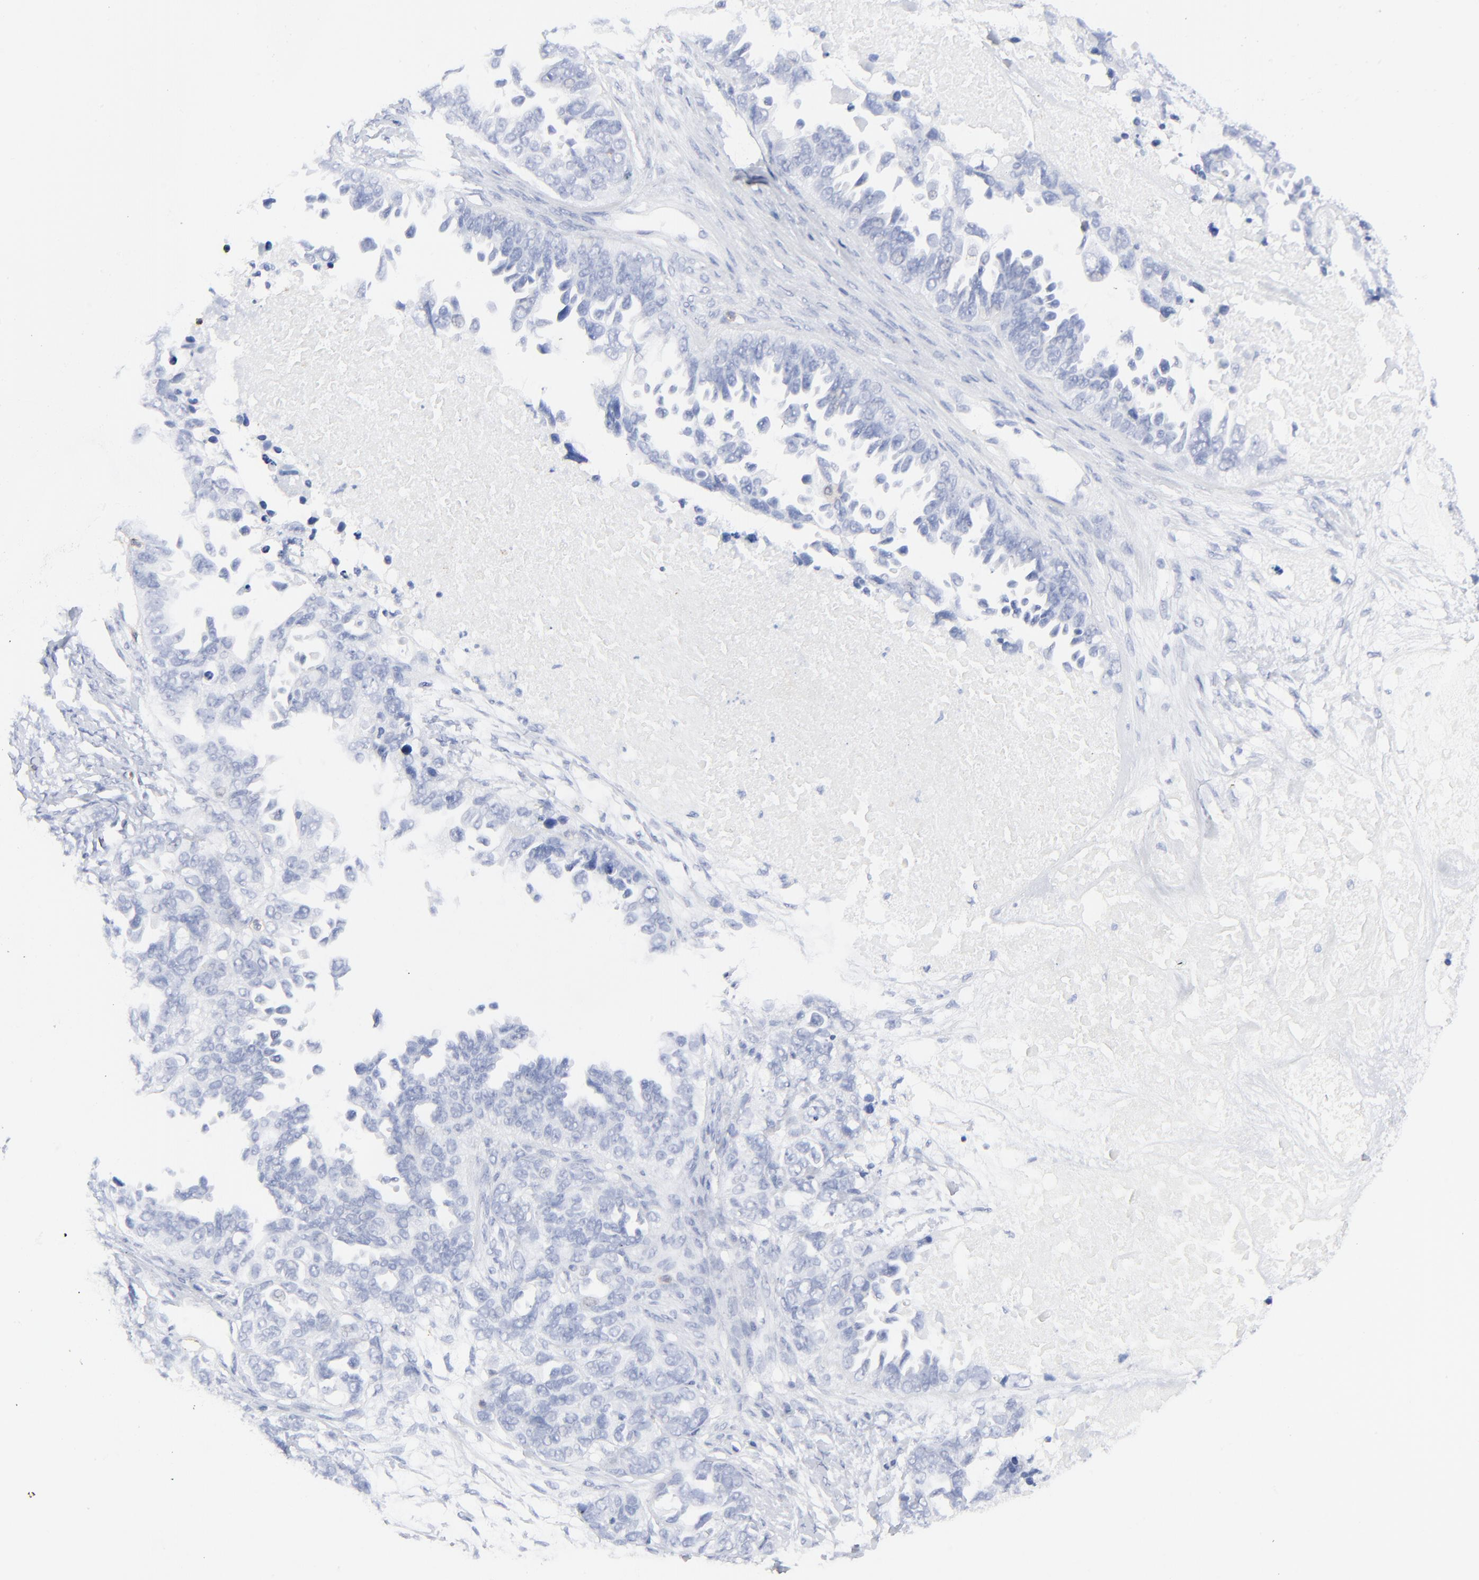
{"staining": {"intensity": "negative", "quantity": "none", "location": "none"}, "tissue": "ovarian cancer", "cell_type": "Tumor cells", "image_type": "cancer", "snomed": [{"axis": "morphology", "description": "Cystadenocarcinoma, serous, NOS"}, {"axis": "topography", "description": "Ovary"}], "caption": "This micrograph is of ovarian serous cystadenocarcinoma stained with IHC to label a protein in brown with the nuclei are counter-stained blue. There is no expression in tumor cells.", "gene": "LCK", "patient": {"sex": "female", "age": 82}}